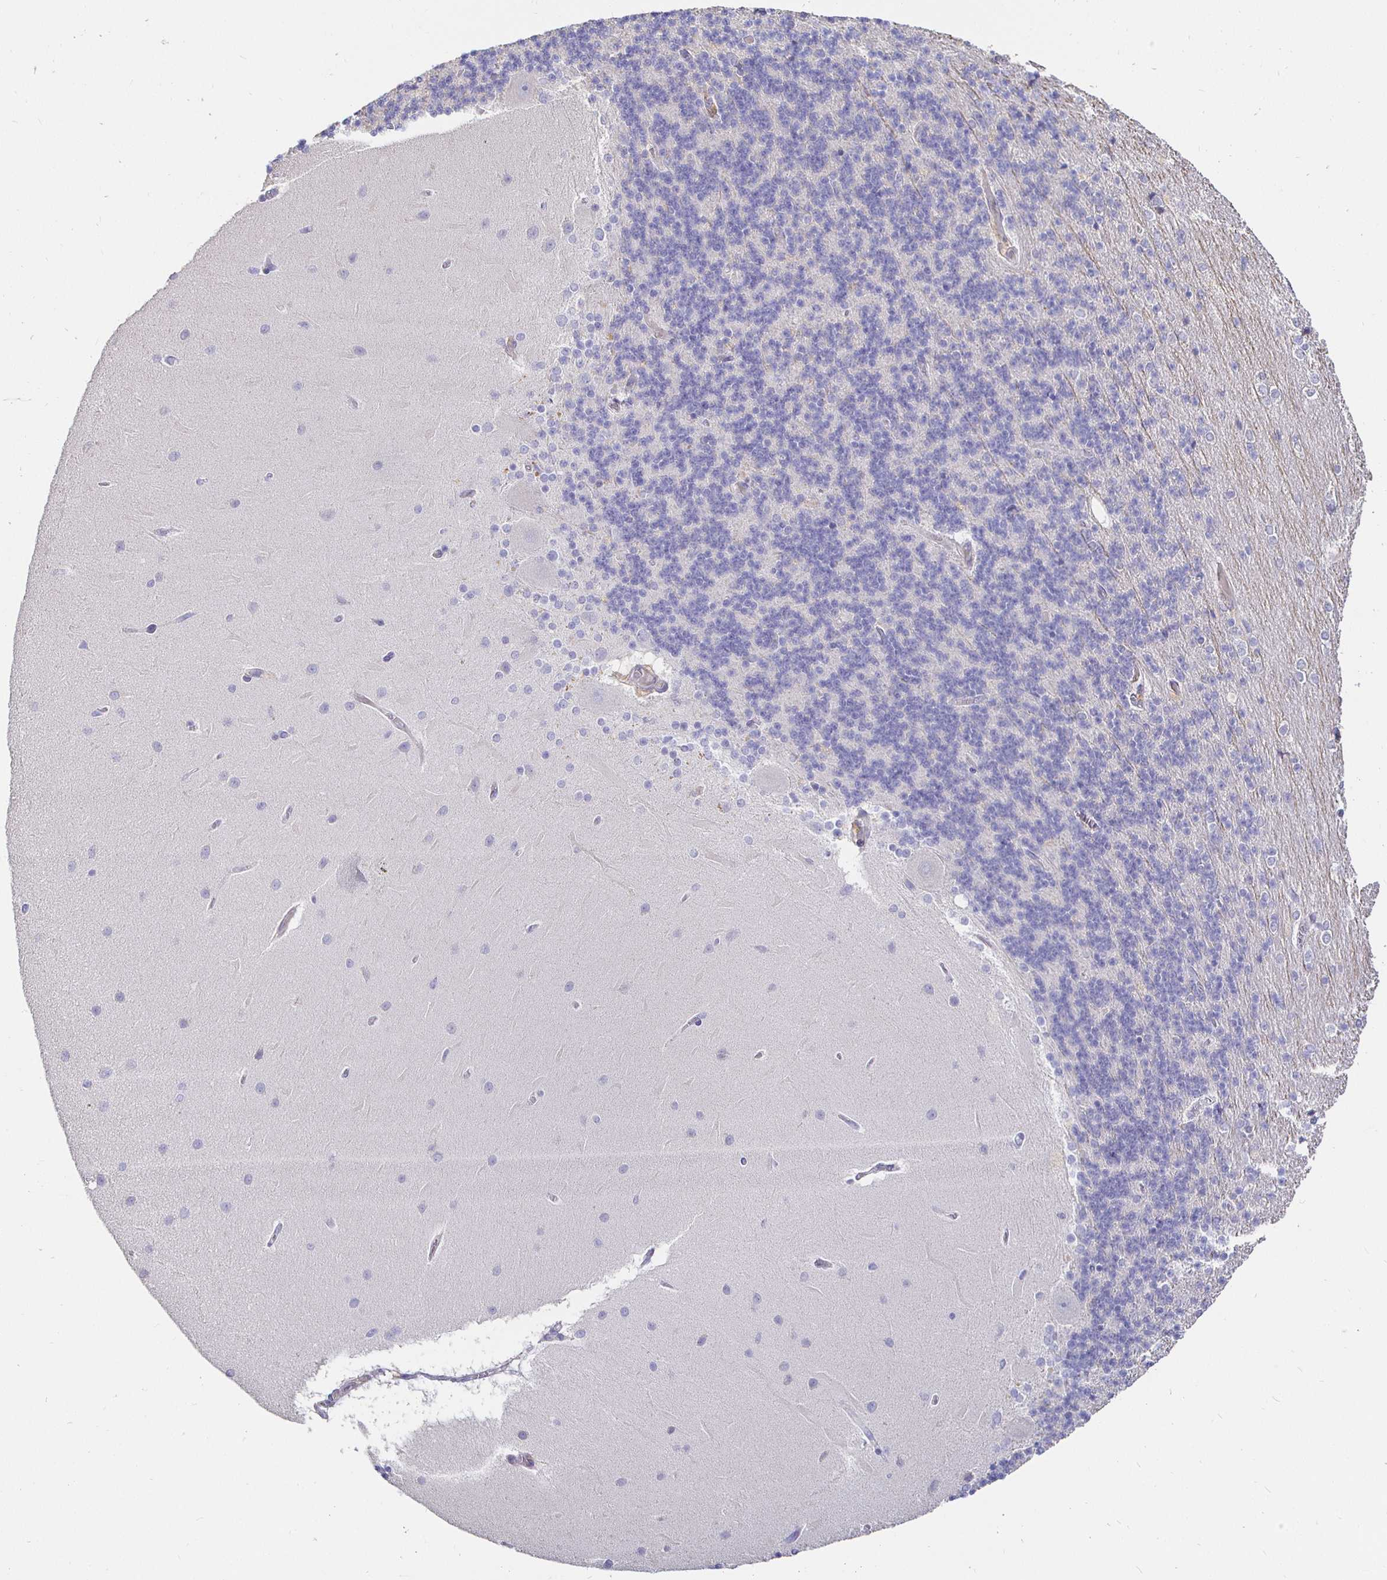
{"staining": {"intensity": "negative", "quantity": "none", "location": "none"}, "tissue": "cerebellum", "cell_type": "Cells in granular layer", "image_type": "normal", "snomed": [{"axis": "morphology", "description": "Normal tissue, NOS"}, {"axis": "topography", "description": "Cerebellum"}], "caption": "A histopathology image of cerebellum stained for a protein displays no brown staining in cells in granular layer.", "gene": "CXCR3", "patient": {"sex": "female", "age": 54}}